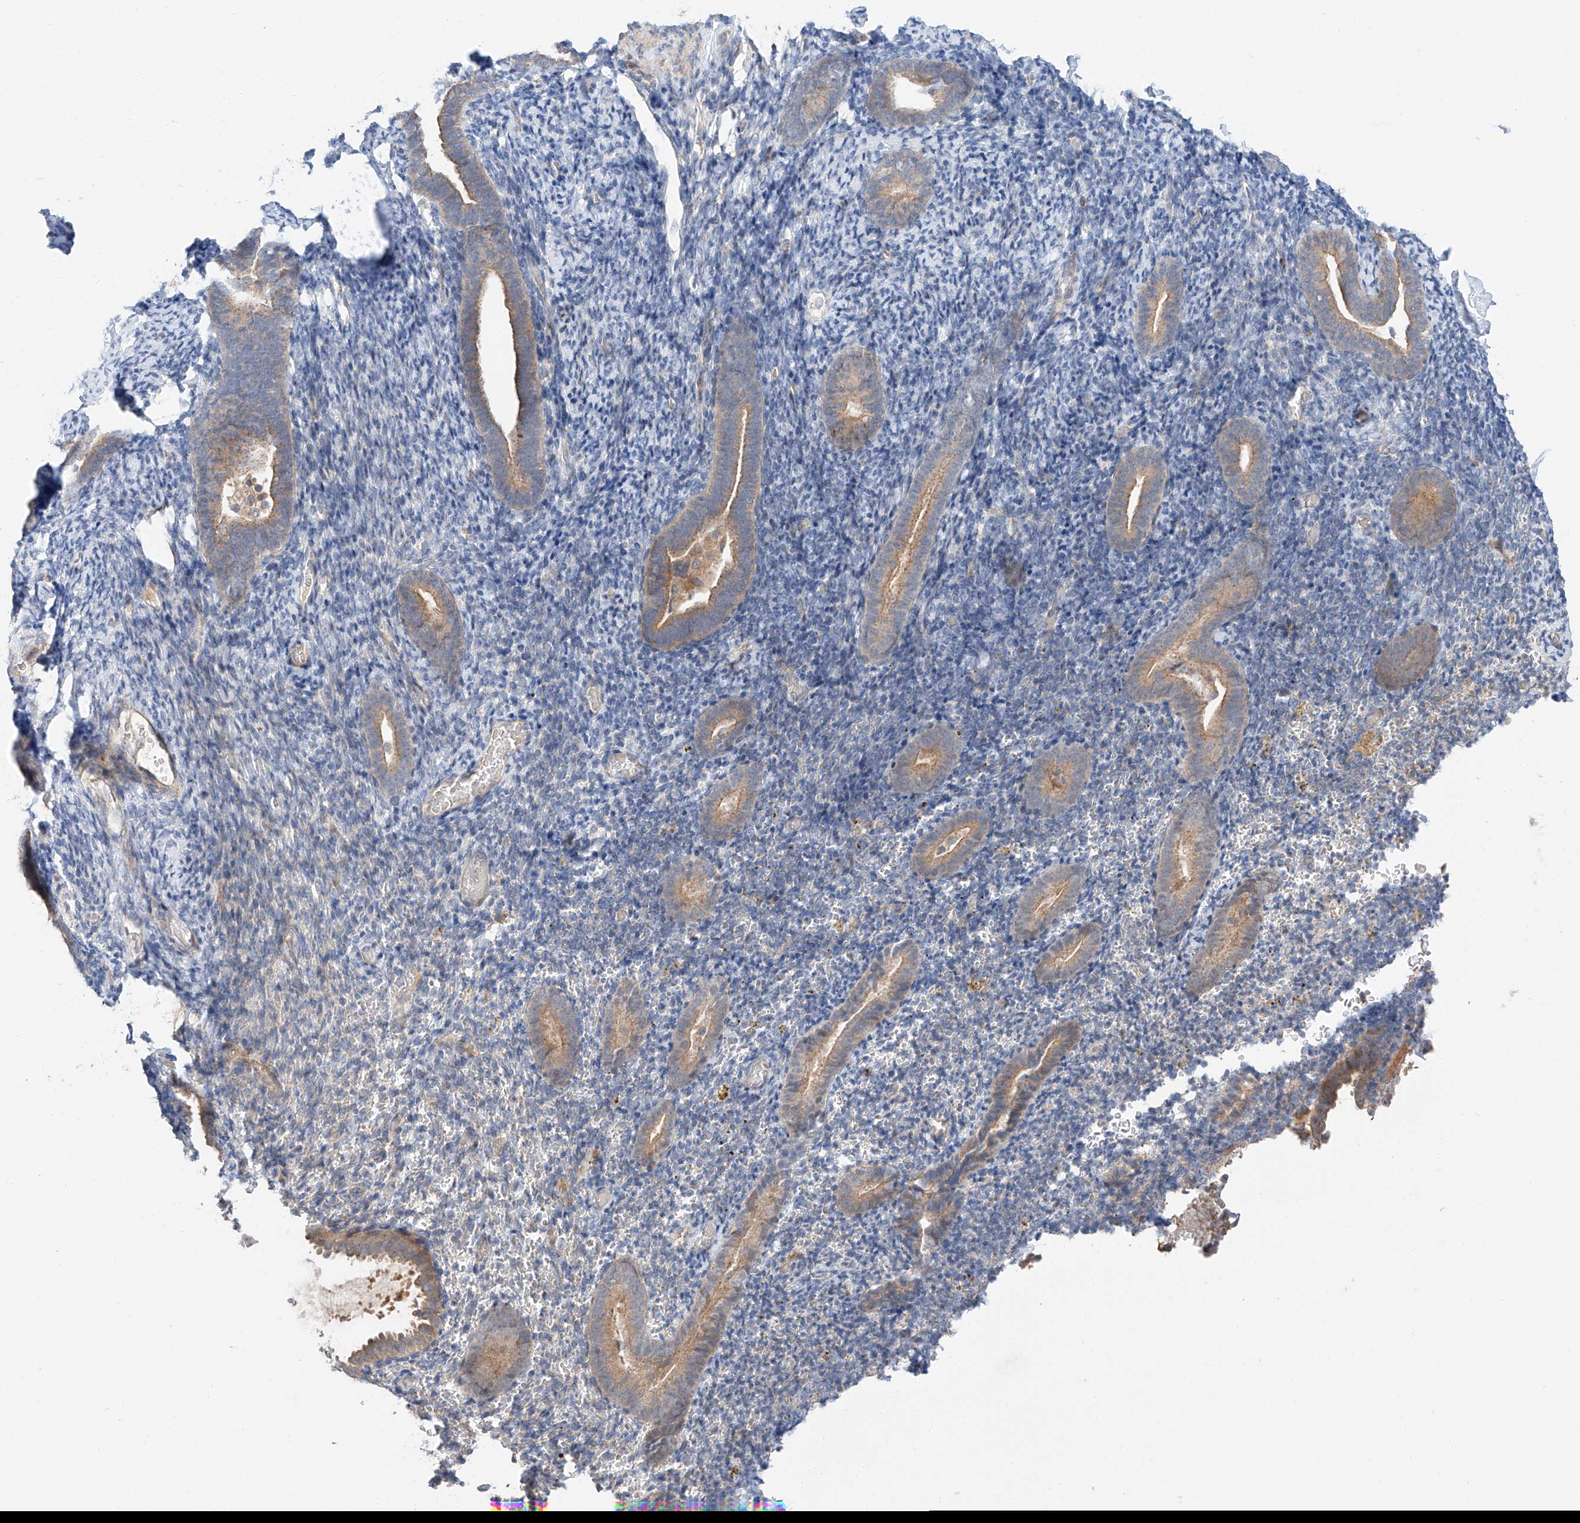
{"staining": {"intensity": "negative", "quantity": "none", "location": "none"}, "tissue": "endometrium", "cell_type": "Cells in endometrial stroma", "image_type": "normal", "snomed": [{"axis": "morphology", "description": "Normal tissue, NOS"}, {"axis": "topography", "description": "Endometrium"}], "caption": "Immunohistochemistry (IHC) image of unremarkable endometrium: endometrium stained with DAB displays no significant protein staining in cells in endometrial stroma.", "gene": "XPNPEP1", "patient": {"sex": "female", "age": 51}}